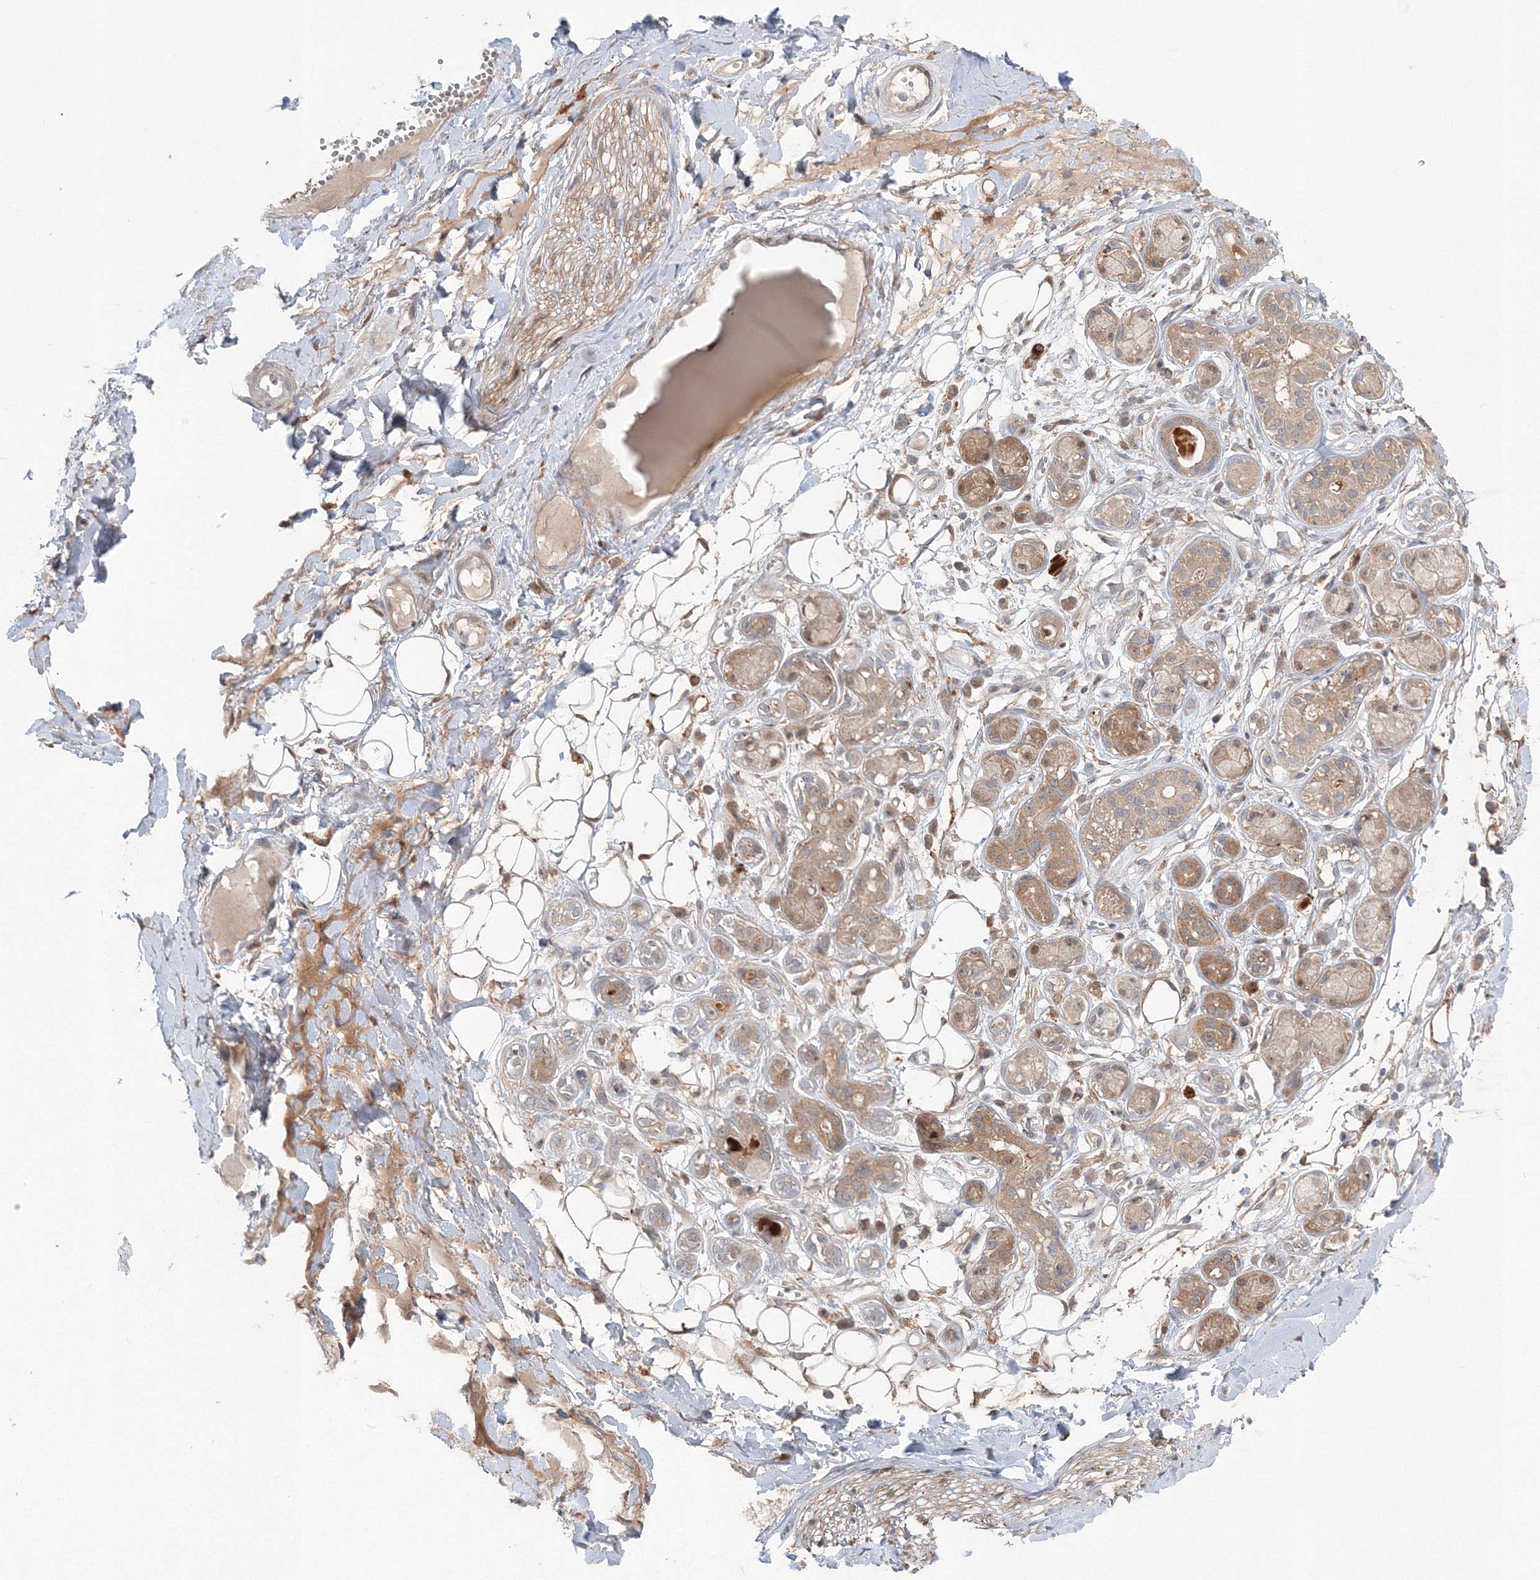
{"staining": {"intensity": "moderate", "quantity": ">75%", "location": "cytoplasmic/membranous"}, "tissue": "adipose tissue", "cell_type": "Adipocytes", "image_type": "normal", "snomed": [{"axis": "morphology", "description": "Normal tissue, NOS"}, {"axis": "morphology", "description": "Inflammation, NOS"}, {"axis": "topography", "description": "Salivary gland"}, {"axis": "topography", "description": "Peripheral nerve tissue"}], "caption": "IHC image of normal human adipose tissue stained for a protein (brown), which reveals medium levels of moderate cytoplasmic/membranous expression in approximately >75% of adipocytes.", "gene": "MKRN2", "patient": {"sex": "female", "age": 75}}